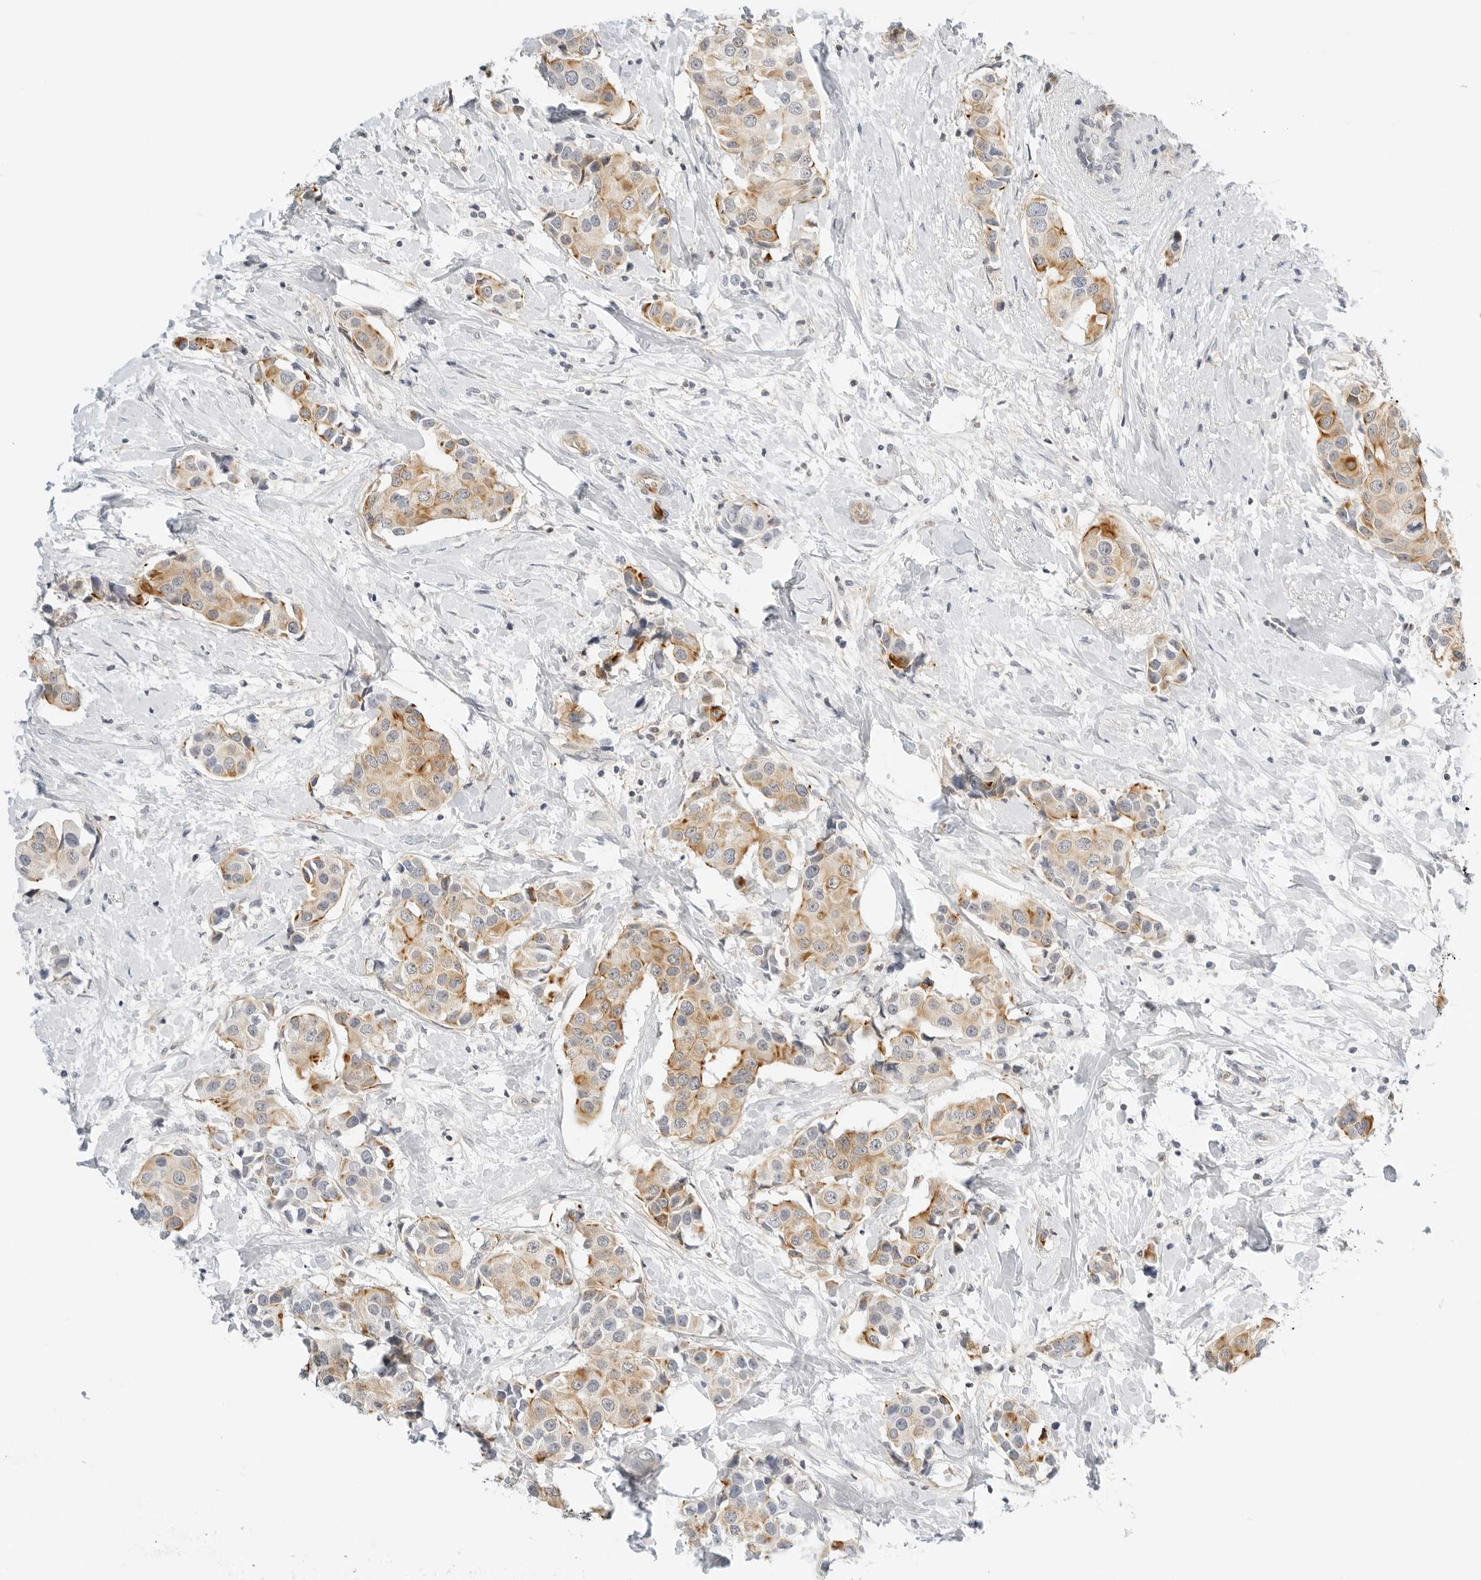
{"staining": {"intensity": "moderate", "quantity": ">75%", "location": "cytoplasmic/membranous"}, "tissue": "breast cancer", "cell_type": "Tumor cells", "image_type": "cancer", "snomed": [{"axis": "morphology", "description": "Normal tissue, NOS"}, {"axis": "morphology", "description": "Duct carcinoma"}, {"axis": "topography", "description": "Breast"}], "caption": "Approximately >75% of tumor cells in human breast invasive ductal carcinoma exhibit moderate cytoplasmic/membranous protein expression as visualized by brown immunohistochemical staining.", "gene": "OSCP1", "patient": {"sex": "female", "age": 39}}